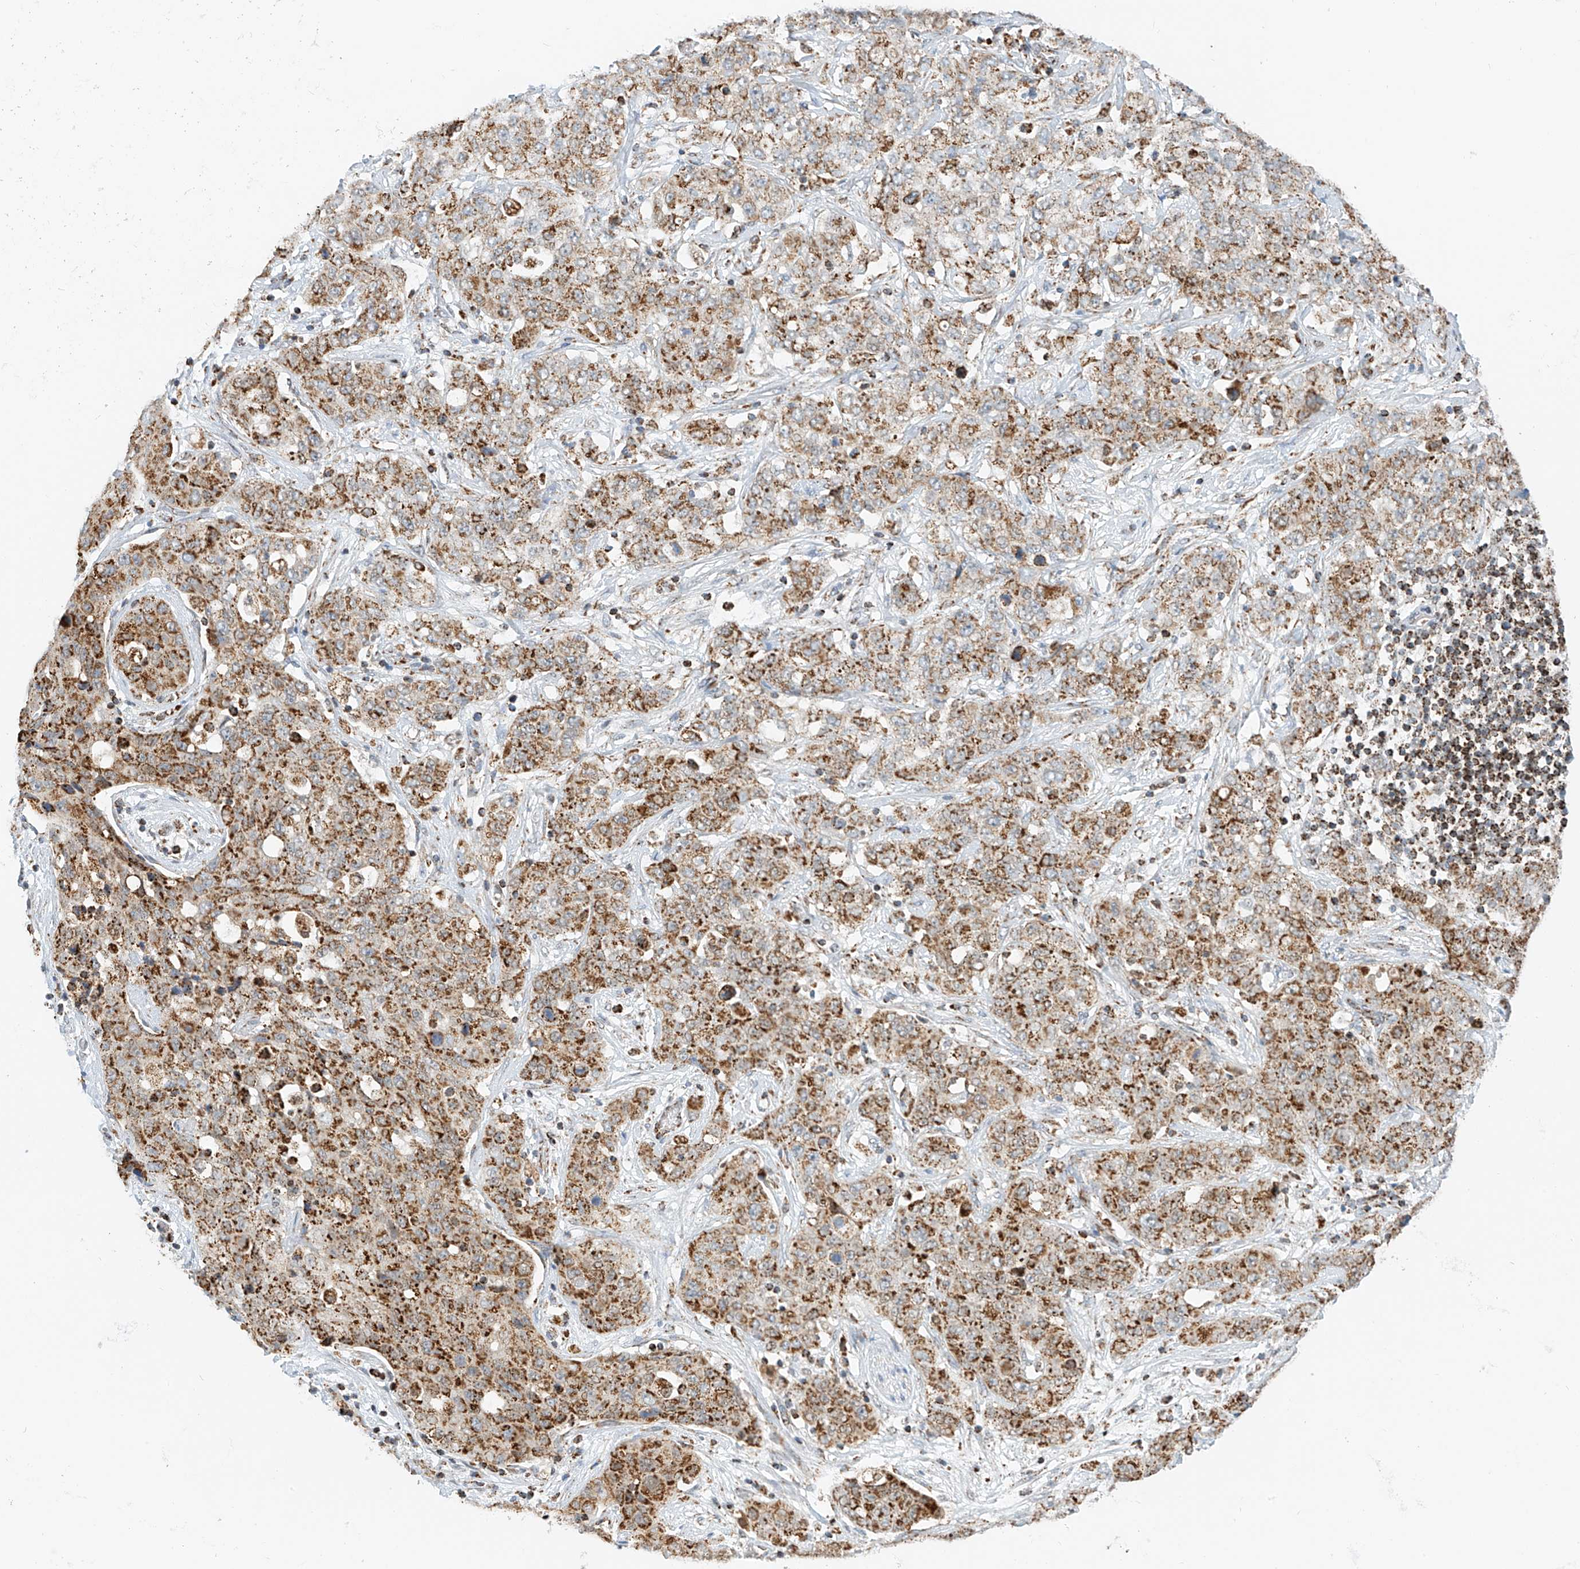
{"staining": {"intensity": "moderate", "quantity": ">75%", "location": "cytoplasmic/membranous"}, "tissue": "stomach cancer", "cell_type": "Tumor cells", "image_type": "cancer", "snomed": [{"axis": "morphology", "description": "Normal tissue, NOS"}, {"axis": "morphology", "description": "Adenocarcinoma, NOS"}, {"axis": "topography", "description": "Lymph node"}, {"axis": "topography", "description": "Stomach"}], "caption": "This photomicrograph reveals IHC staining of stomach cancer, with medium moderate cytoplasmic/membranous staining in approximately >75% of tumor cells.", "gene": "PPA2", "patient": {"sex": "male", "age": 48}}